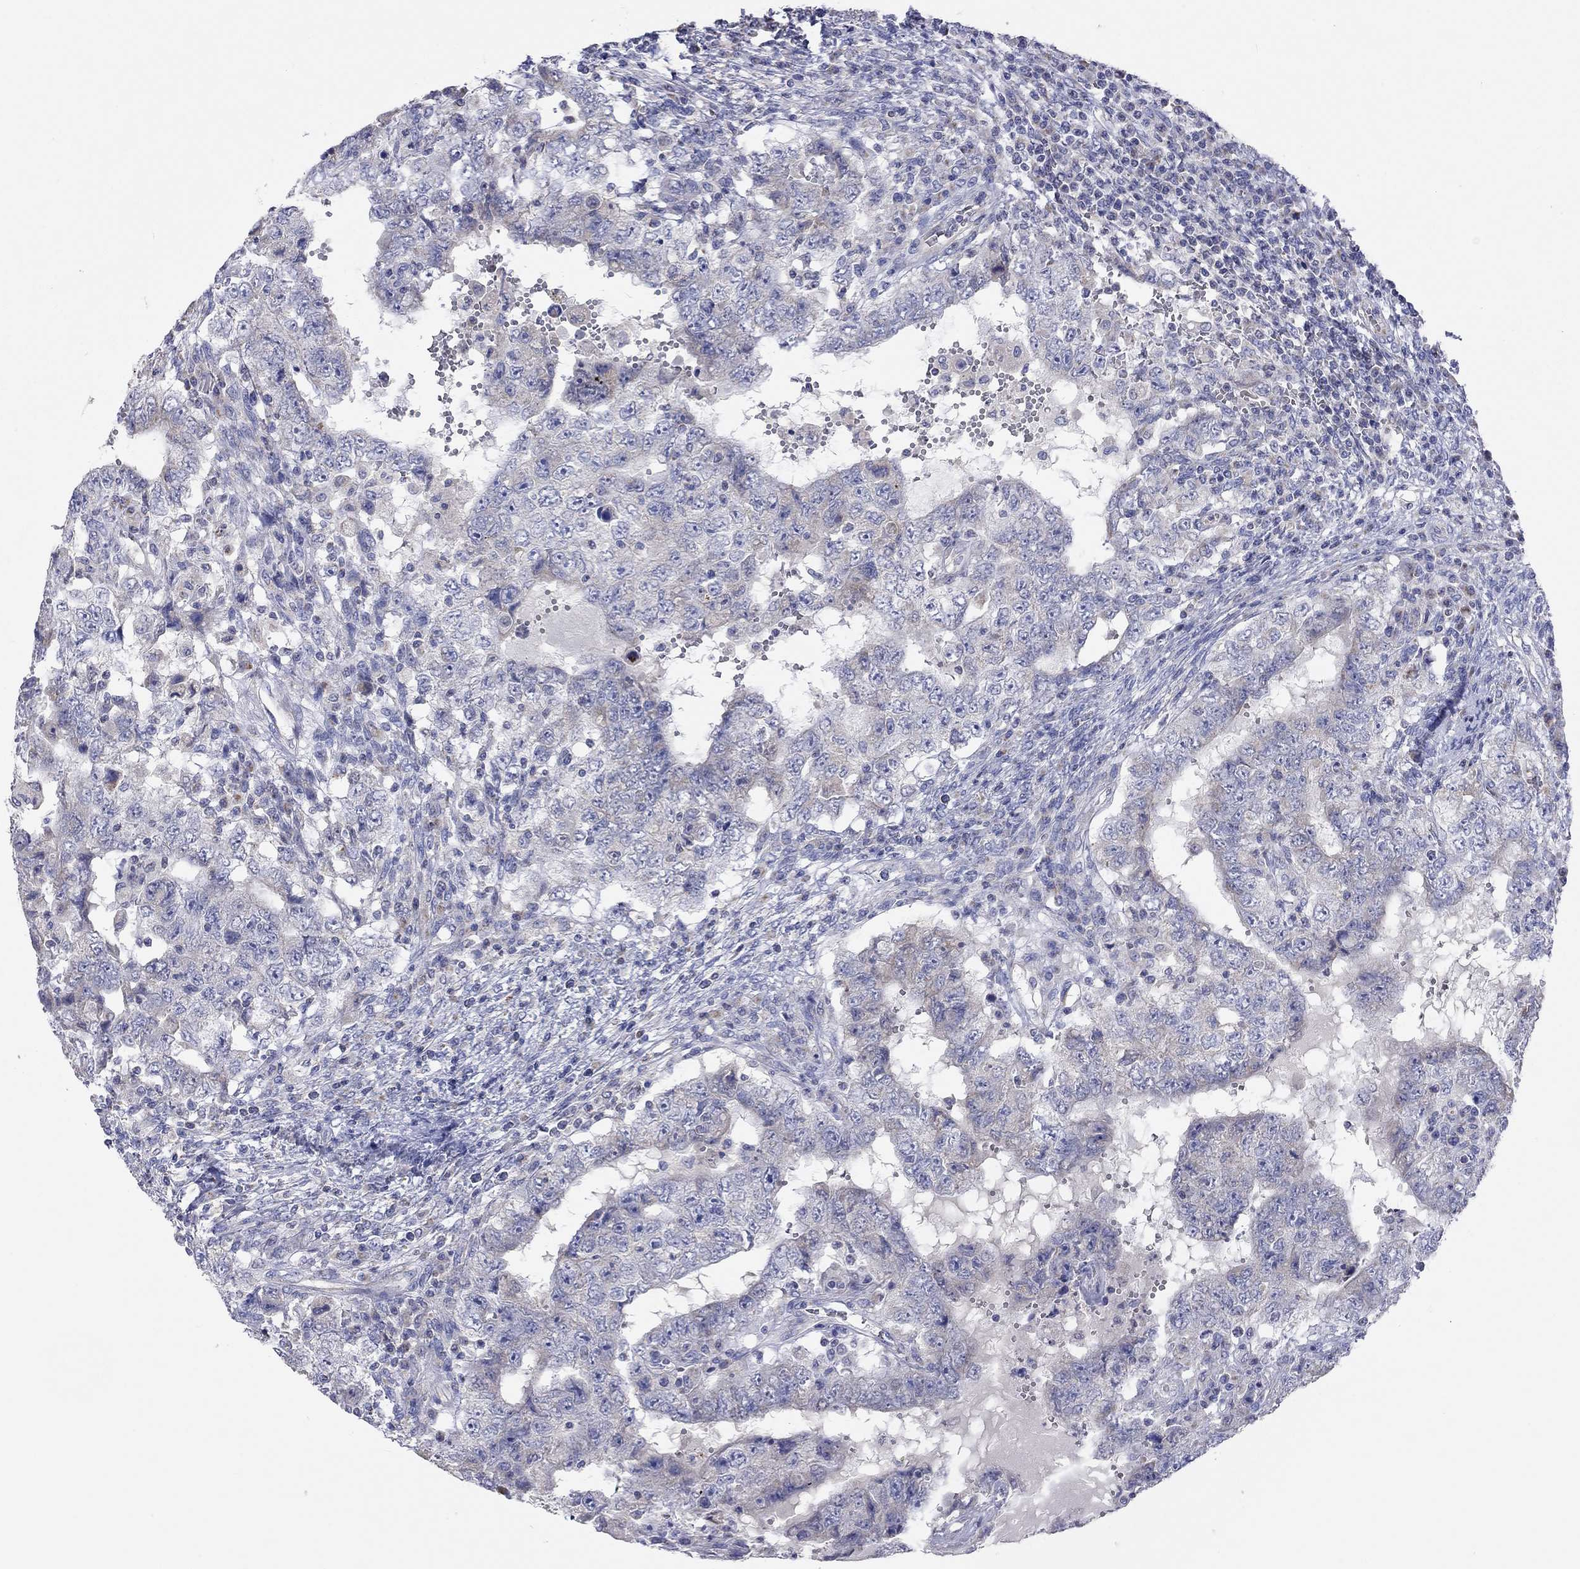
{"staining": {"intensity": "negative", "quantity": "none", "location": "none"}, "tissue": "testis cancer", "cell_type": "Tumor cells", "image_type": "cancer", "snomed": [{"axis": "morphology", "description": "Carcinoma, Embryonal, NOS"}, {"axis": "topography", "description": "Testis"}], "caption": "Tumor cells show no significant protein positivity in embryonal carcinoma (testis). Brightfield microscopy of immunohistochemistry stained with DAB (brown) and hematoxylin (blue), captured at high magnification.", "gene": "RCAN1", "patient": {"sex": "male", "age": 26}}